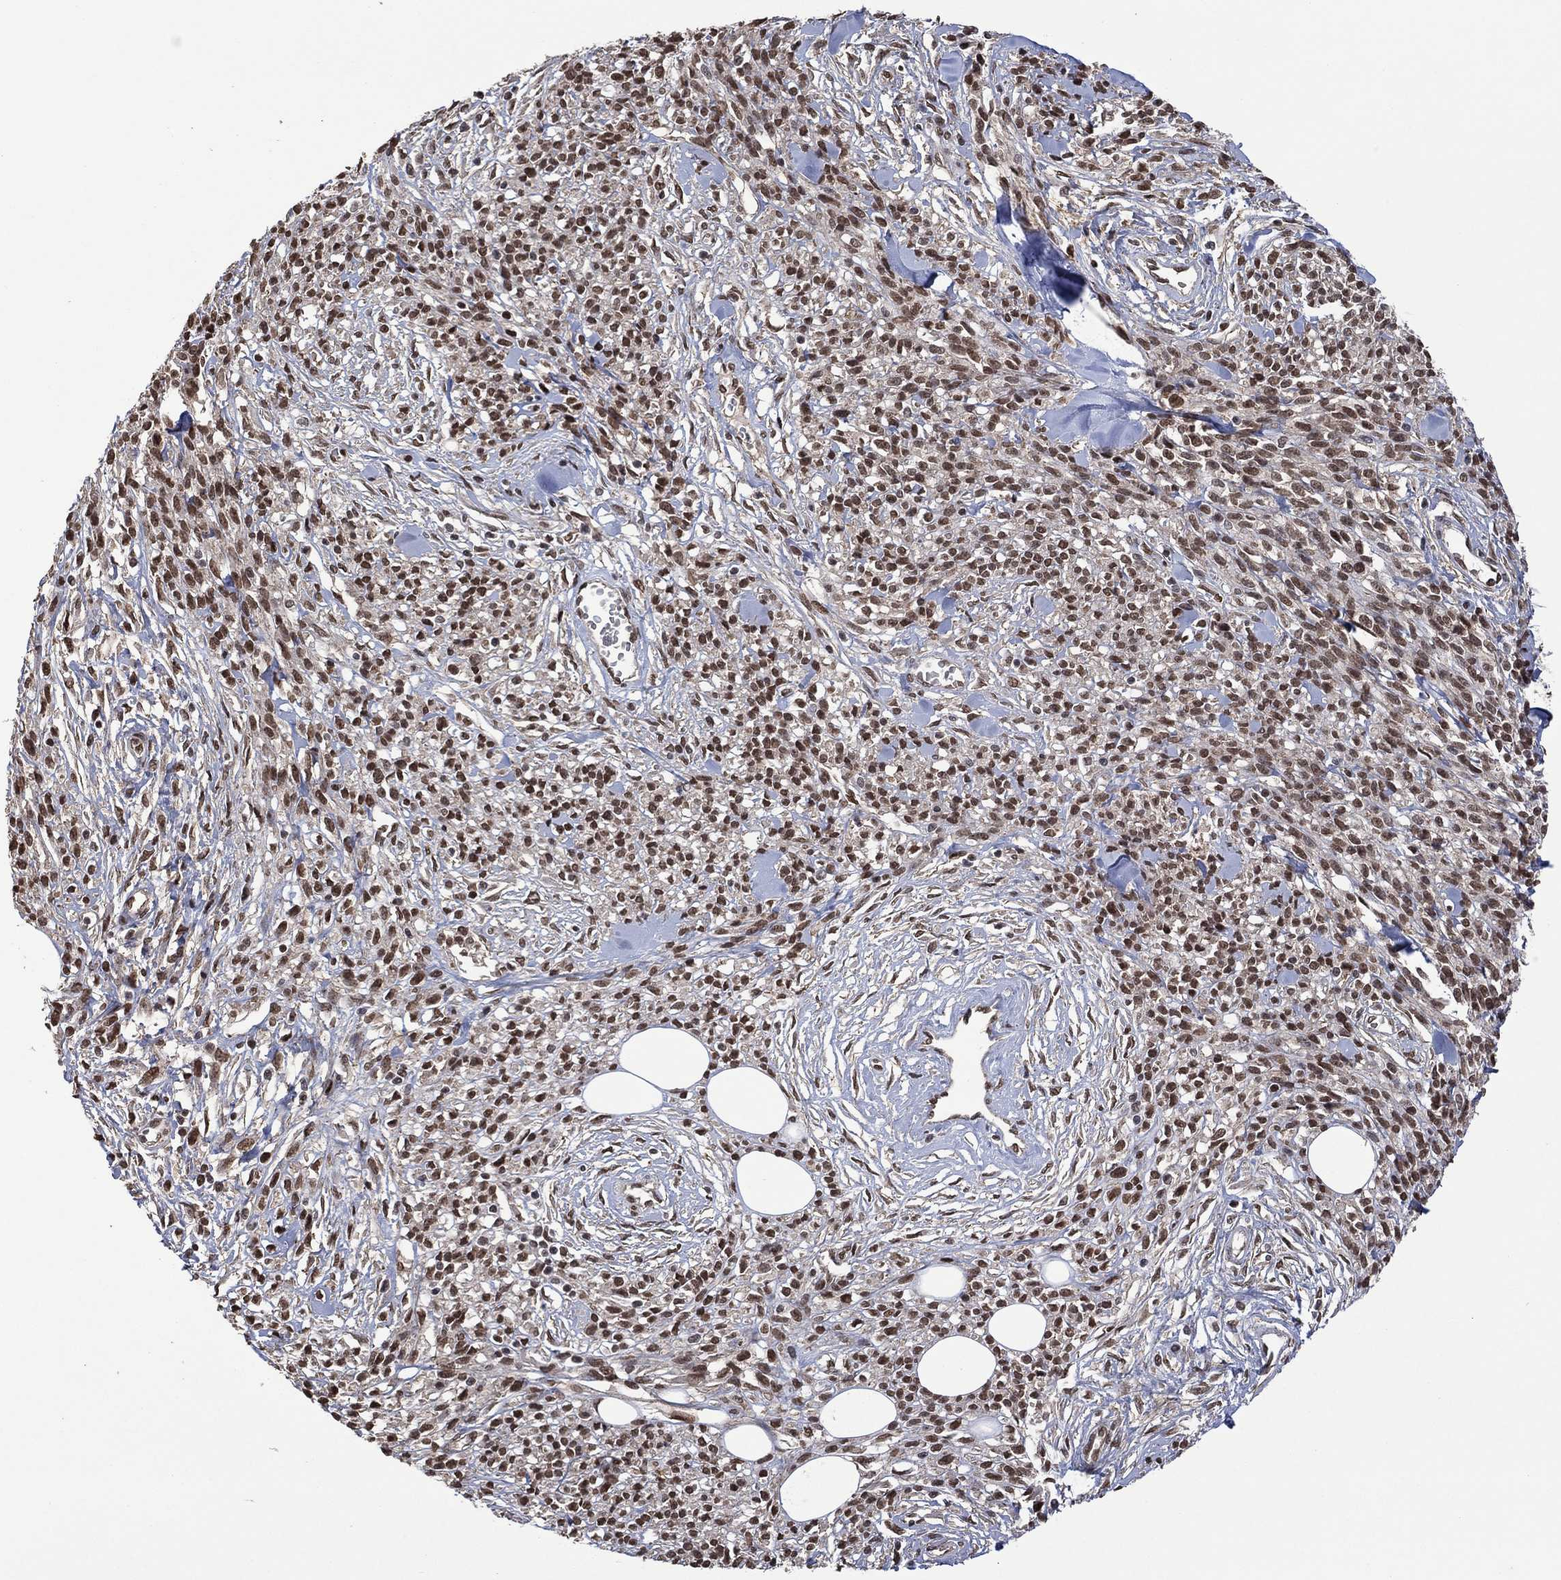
{"staining": {"intensity": "weak", "quantity": ">75%", "location": "nuclear"}, "tissue": "melanoma", "cell_type": "Tumor cells", "image_type": "cancer", "snomed": [{"axis": "morphology", "description": "Malignant melanoma, NOS"}, {"axis": "topography", "description": "Skin"}, {"axis": "topography", "description": "Skin of trunk"}], "caption": "Immunohistochemical staining of malignant melanoma shows low levels of weak nuclear protein positivity in about >75% of tumor cells. (DAB (3,3'-diaminobenzidine) IHC with brightfield microscopy, high magnification).", "gene": "EHMT1", "patient": {"sex": "male", "age": 74}}